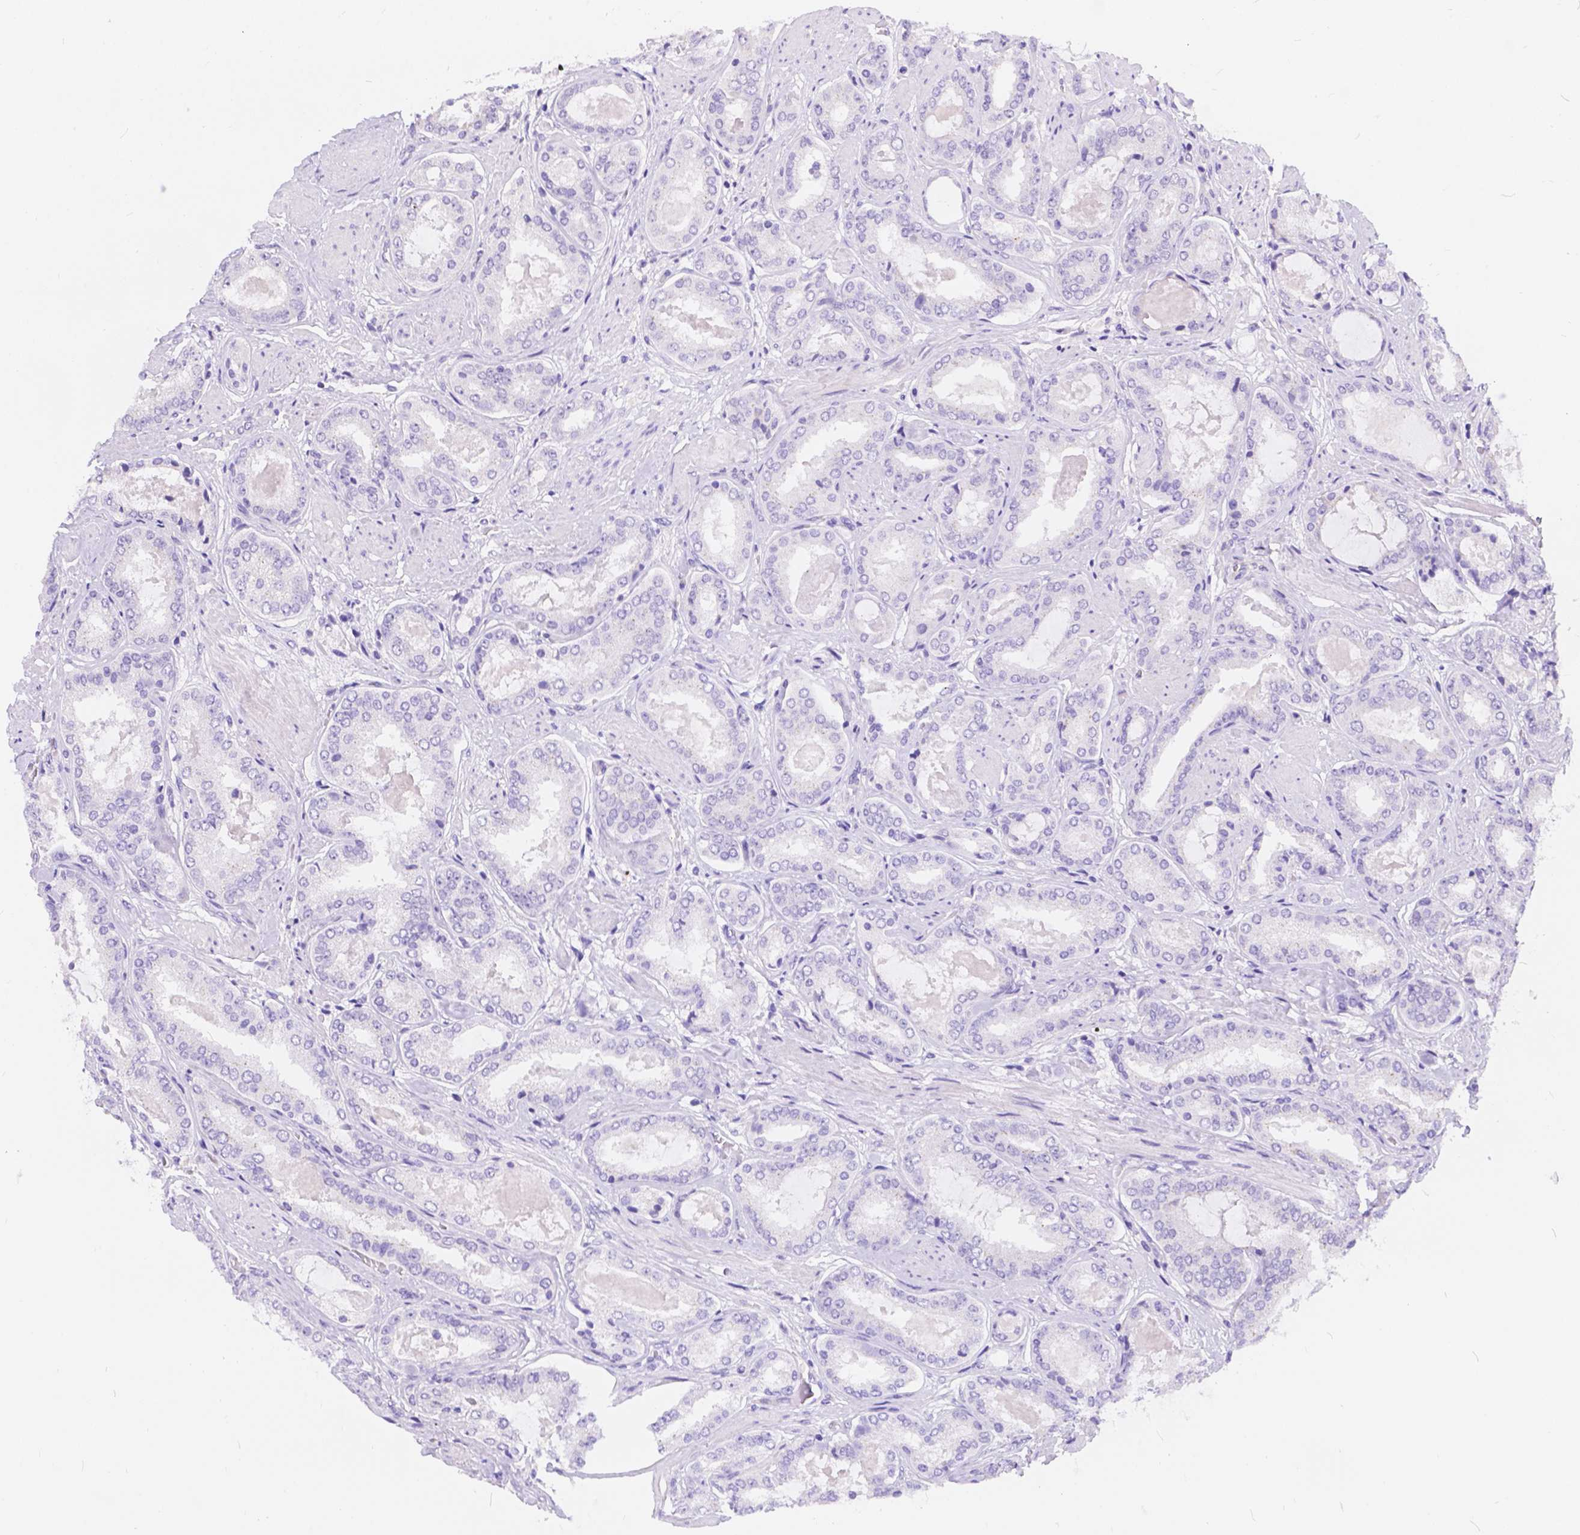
{"staining": {"intensity": "negative", "quantity": "none", "location": "none"}, "tissue": "prostate cancer", "cell_type": "Tumor cells", "image_type": "cancer", "snomed": [{"axis": "morphology", "description": "Adenocarcinoma, High grade"}, {"axis": "topography", "description": "Prostate"}], "caption": "This is an IHC micrograph of human adenocarcinoma (high-grade) (prostate). There is no positivity in tumor cells.", "gene": "DLEC1", "patient": {"sex": "male", "age": 63}}